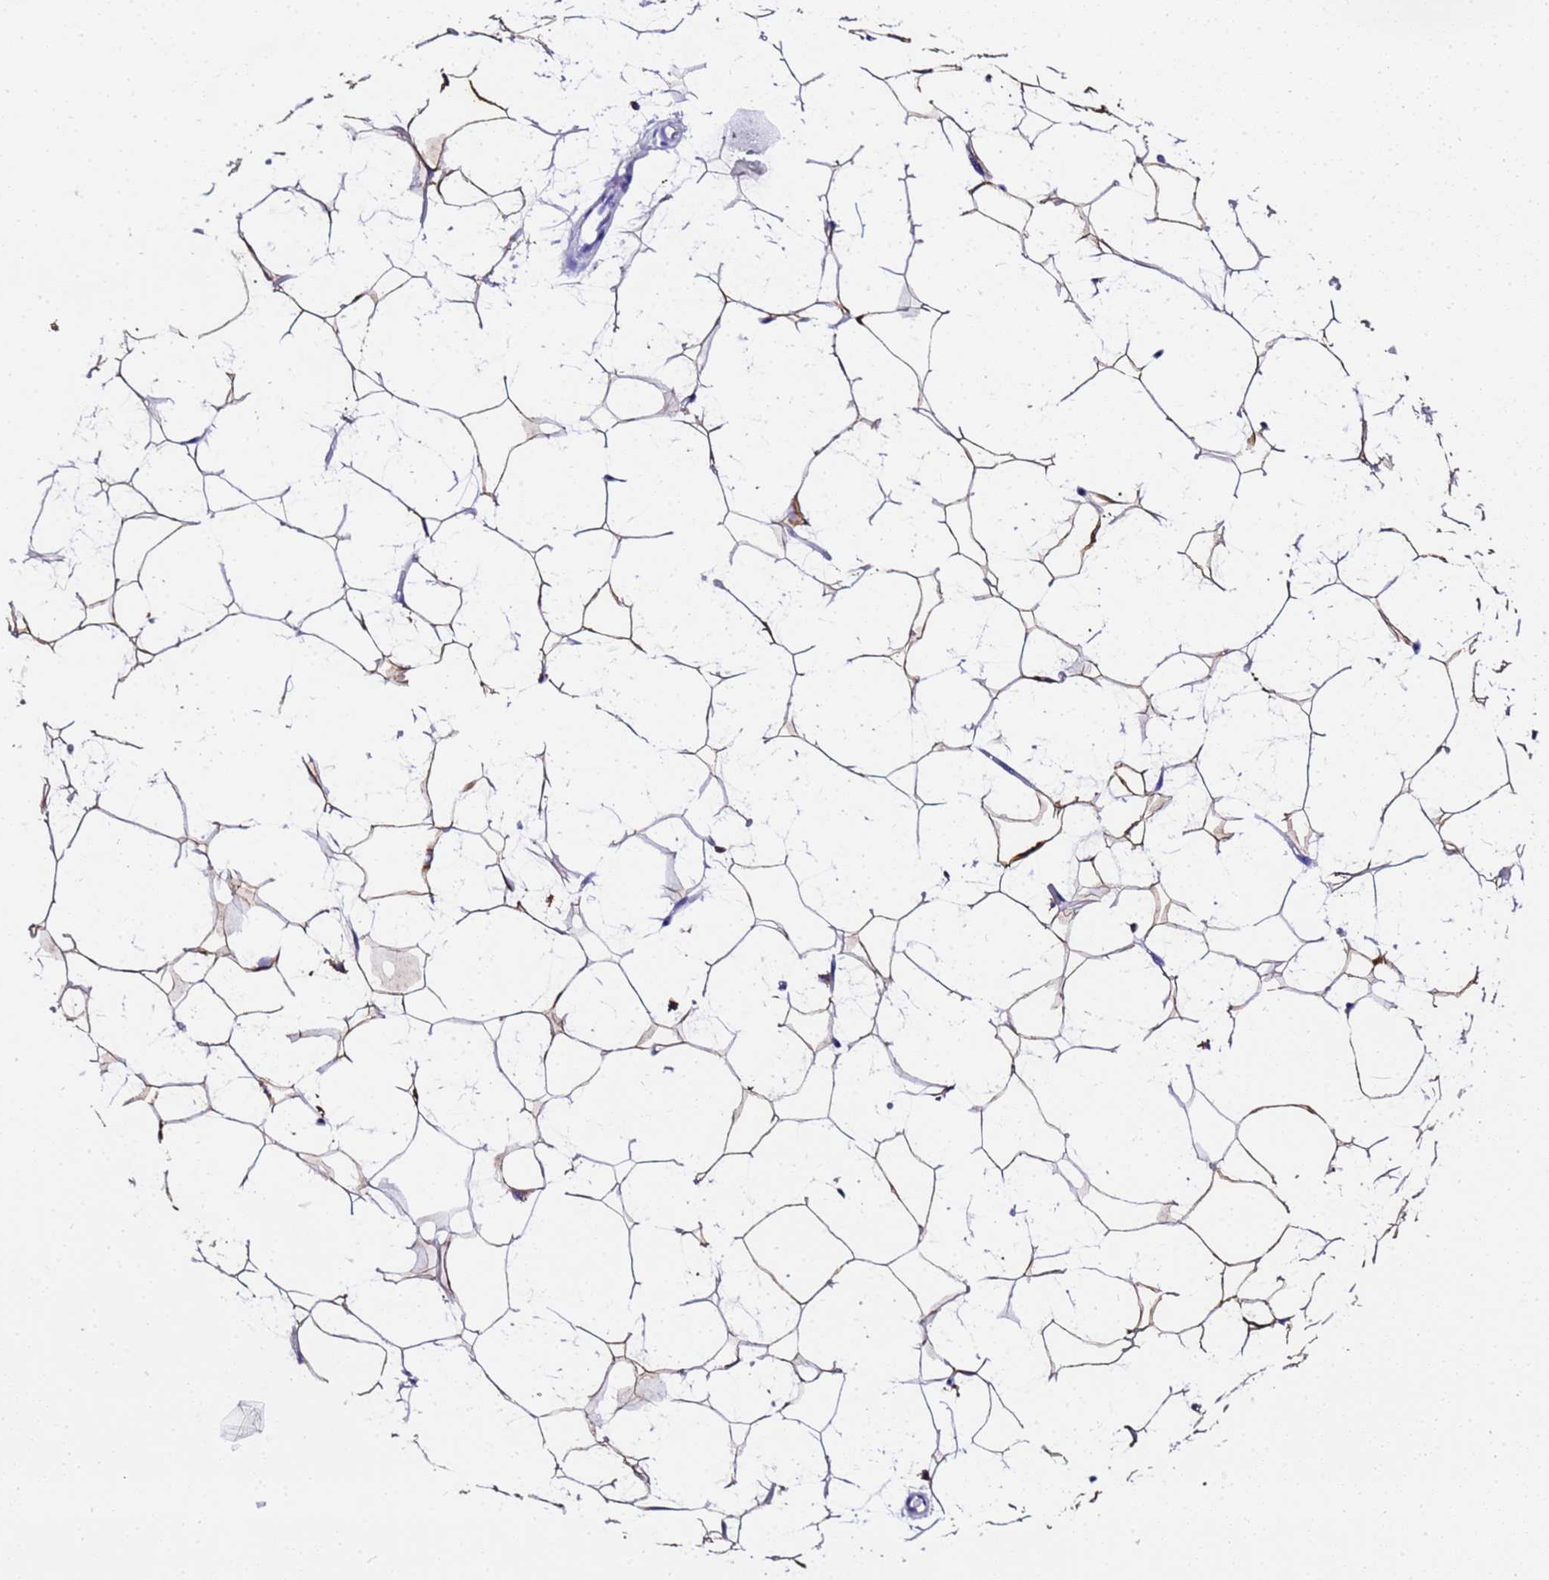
{"staining": {"intensity": "negative", "quantity": "none", "location": "none"}, "tissue": "adipose tissue", "cell_type": "Adipocytes", "image_type": "normal", "snomed": [{"axis": "morphology", "description": "Normal tissue, NOS"}, {"axis": "topography", "description": "Breast"}], "caption": "Immunohistochemistry (IHC) photomicrograph of normal adipose tissue: human adipose tissue stained with DAB (3,3'-diaminobenzidine) reveals no significant protein staining in adipocytes.", "gene": "FTL", "patient": {"sex": "female", "age": 26}}